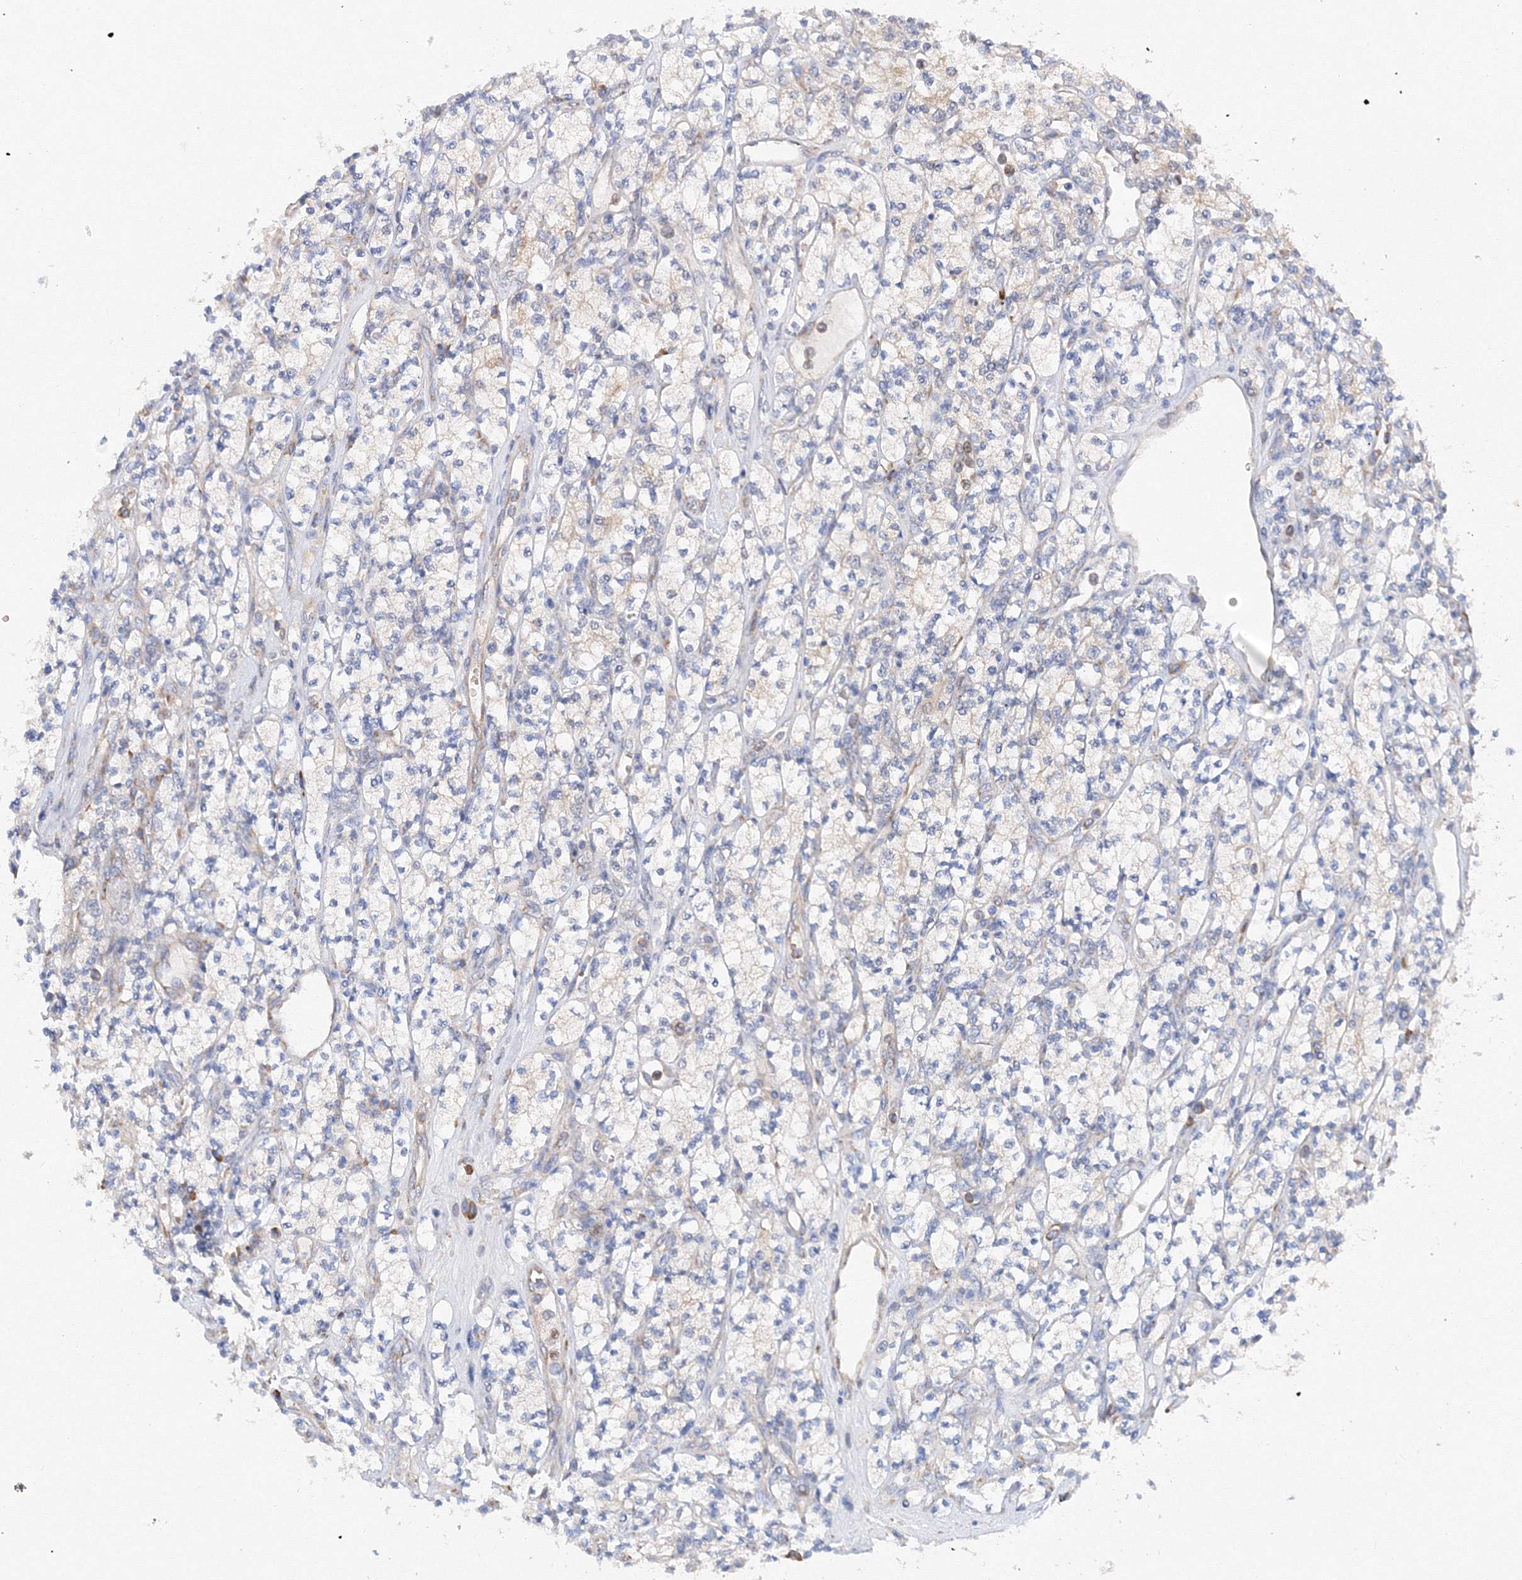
{"staining": {"intensity": "weak", "quantity": "<25%", "location": "cytoplasmic/membranous"}, "tissue": "renal cancer", "cell_type": "Tumor cells", "image_type": "cancer", "snomed": [{"axis": "morphology", "description": "Adenocarcinoma, NOS"}, {"axis": "topography", "description": "Kidney"}], "caption": "An immunohistochemistry (IHC) image of renal adenocarcinoma is shown. There is no staining in tumor cells of renal adenocarcinoma.", "gene": "DIS3L2", "patient": {"sex": "male", "age": 77}}